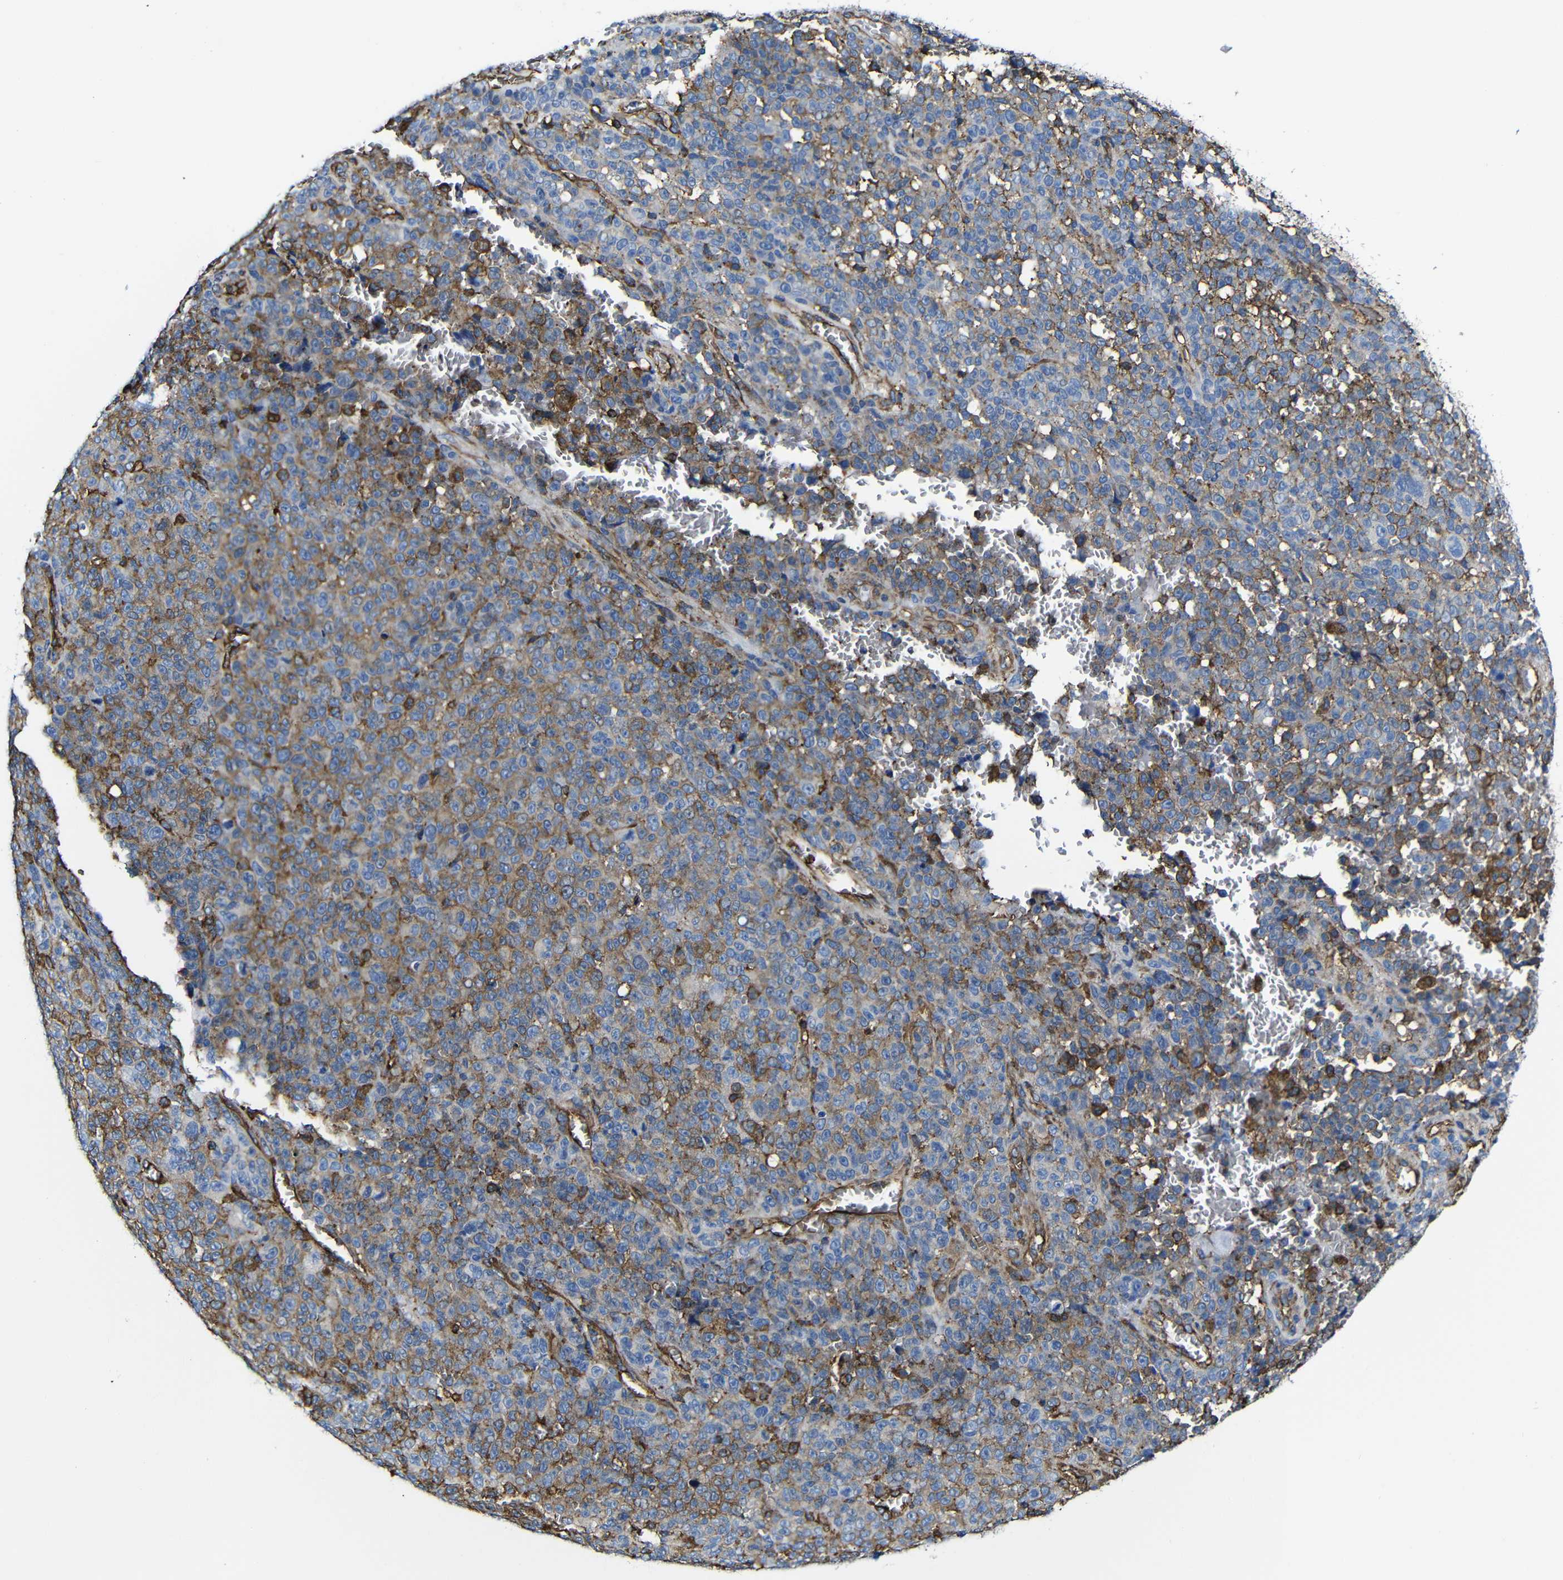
{"staining": {"intensity": "moderate", "quantity": "25%-75%", "location": "cytoplasmic/membranous"}, "tissue": "melanoma", "cell_type": "Tumor cells", "image_type": "cancer", "snomed": [{"axis": "morphology", "description": "Malignant melanoma, NOS"}, {"axis": "topography", "description": "Skin"}], "caption": "High-power microscopy captured an IHC micrograph of malignant melanoma, revealing moderate cytoplasmic/membranous staining in approximately 25%-75% of tumor cells.", "gene": "MSN", "patient": {"sex": "female", "age": 82}}